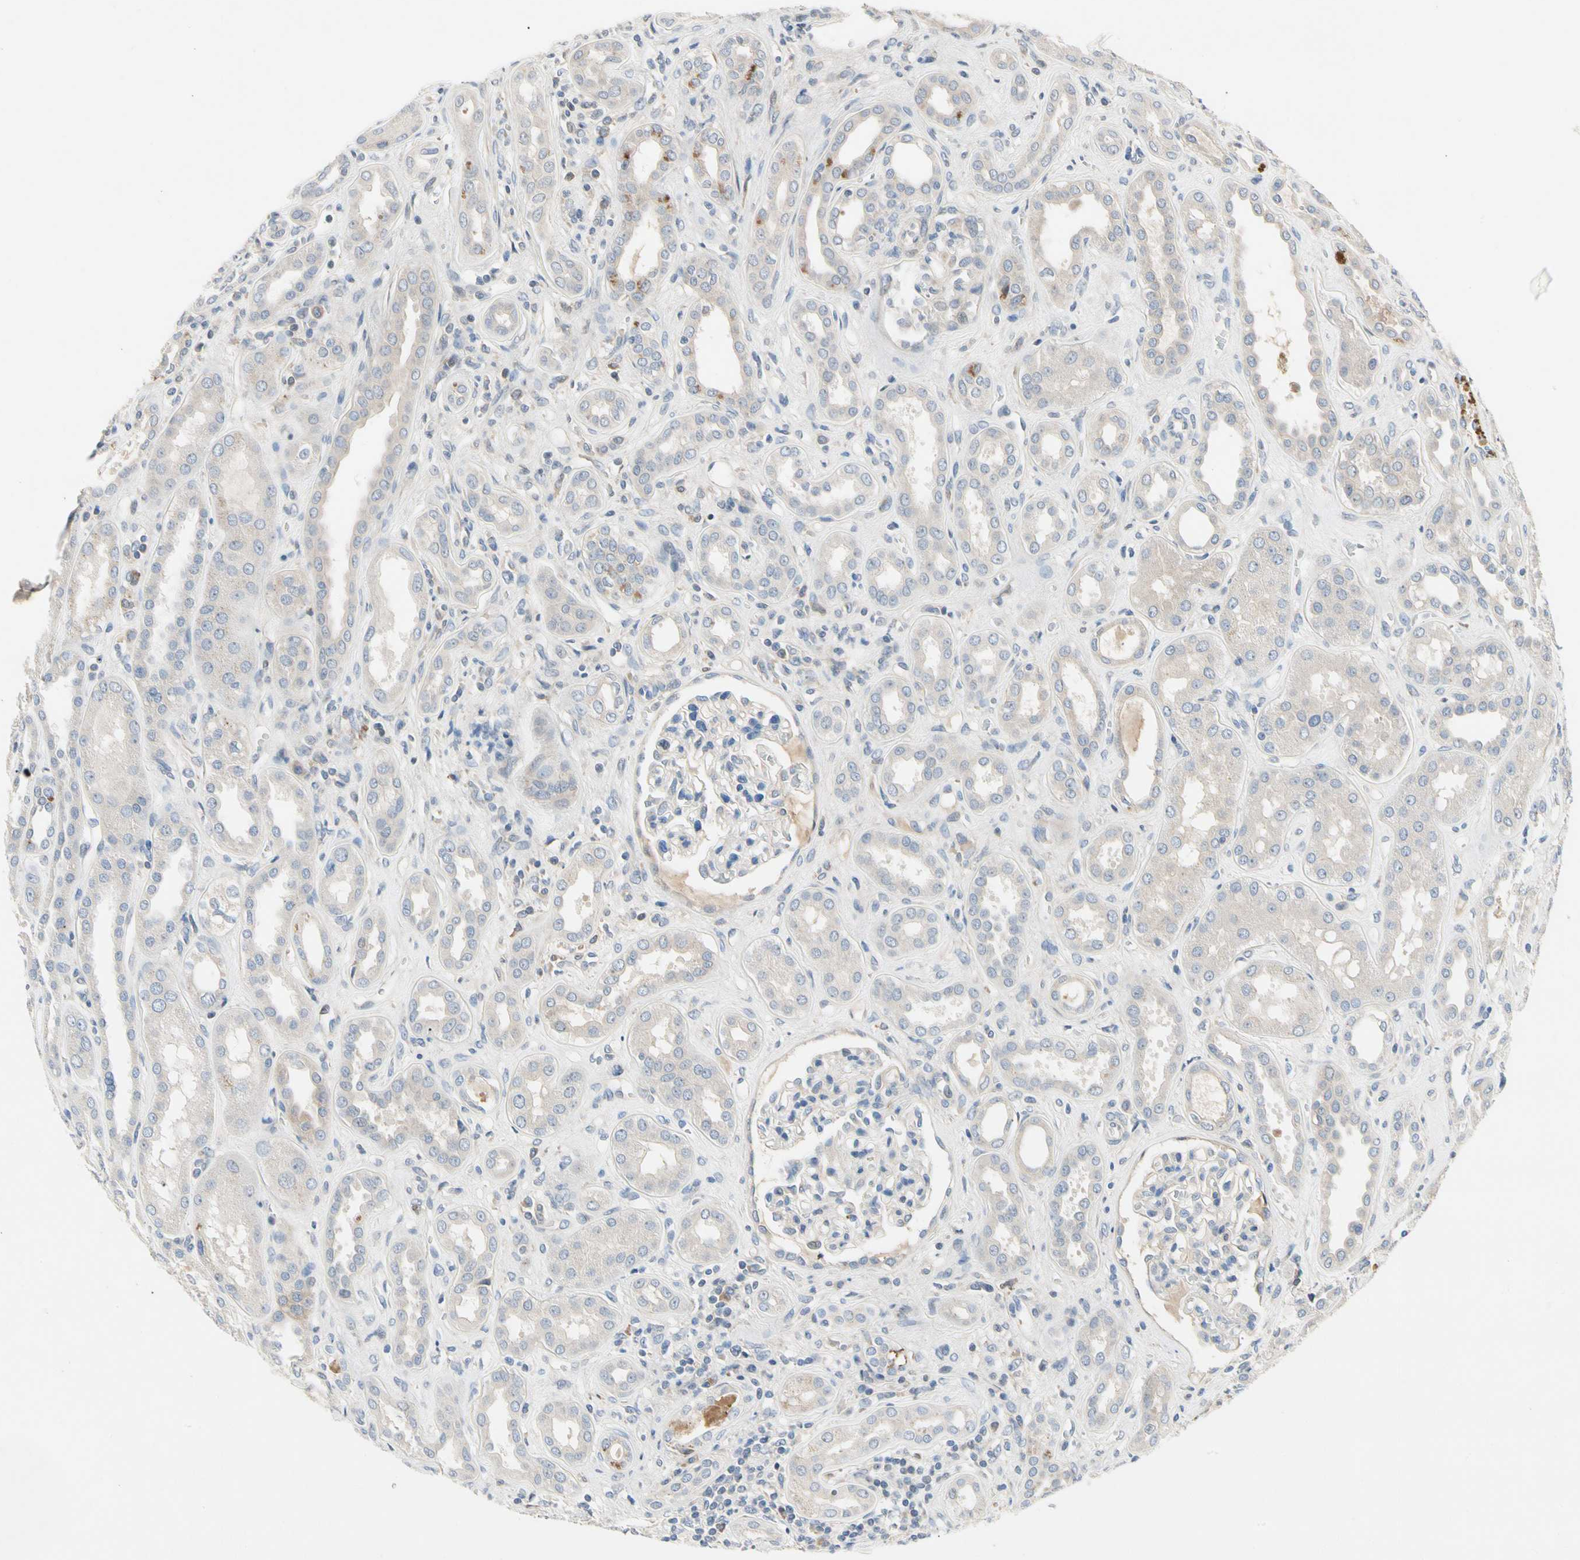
{"staining": {"intensity": "negative", "quantity": "none", "location": "none"}, "tissue": "kidney", "cell_type": "Cells in glomeruli", "image_type": "normal", "snomed": [{"axis": "morphology", "description": "Normal tissue, NOS"}, {"axis": "topography", "description": "Kidney"}], "caption": "Immunohistochemical staining of benign kidney demonstrates no significant positivity in cells in glomeruli.", "gene": "GAS6", "patient": {"sex": "male", "age": 59}}